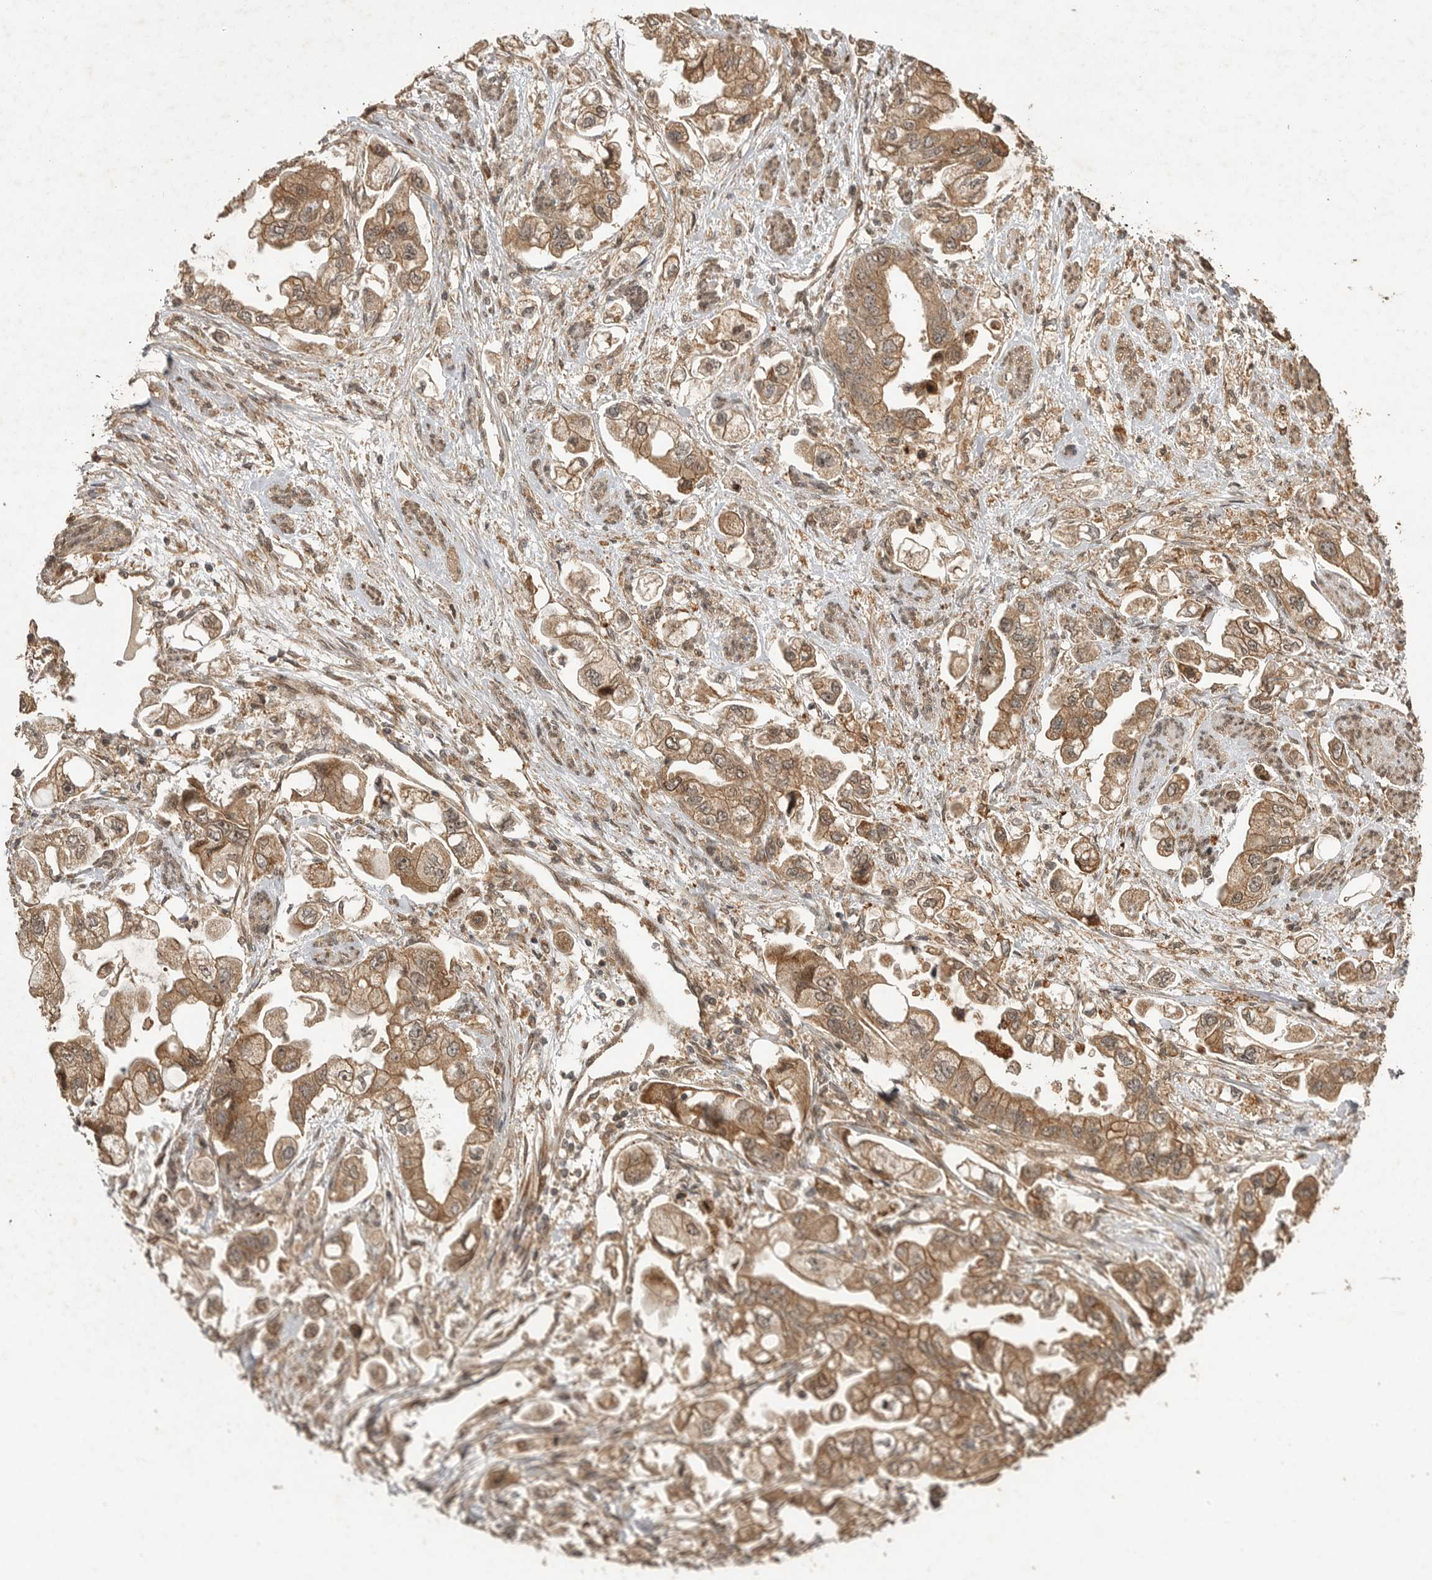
{"staining": {"intensity": "moderate", "quantity": ">75%", "location": "cytoplasmic/membranous"}, "tissue": "stomach cancer", "cell_type": "Tumor cells", "image_type": "cancer", "snomed": [{"axis": "morphology", "description": "Adenocarcinoma, NOS"}, {"axis": "topography", "description": "Stomach"}], "caption": "A medium amount of moderate cytoplasmic/membranous staining is identified in about >75% of tumor cells in stomach adenocarcinoma tissue. (Brightfield microscopy of DAB IHC at high magnification).", "gene": "BOC", "patient": {"sex": "male", "age": 62}}